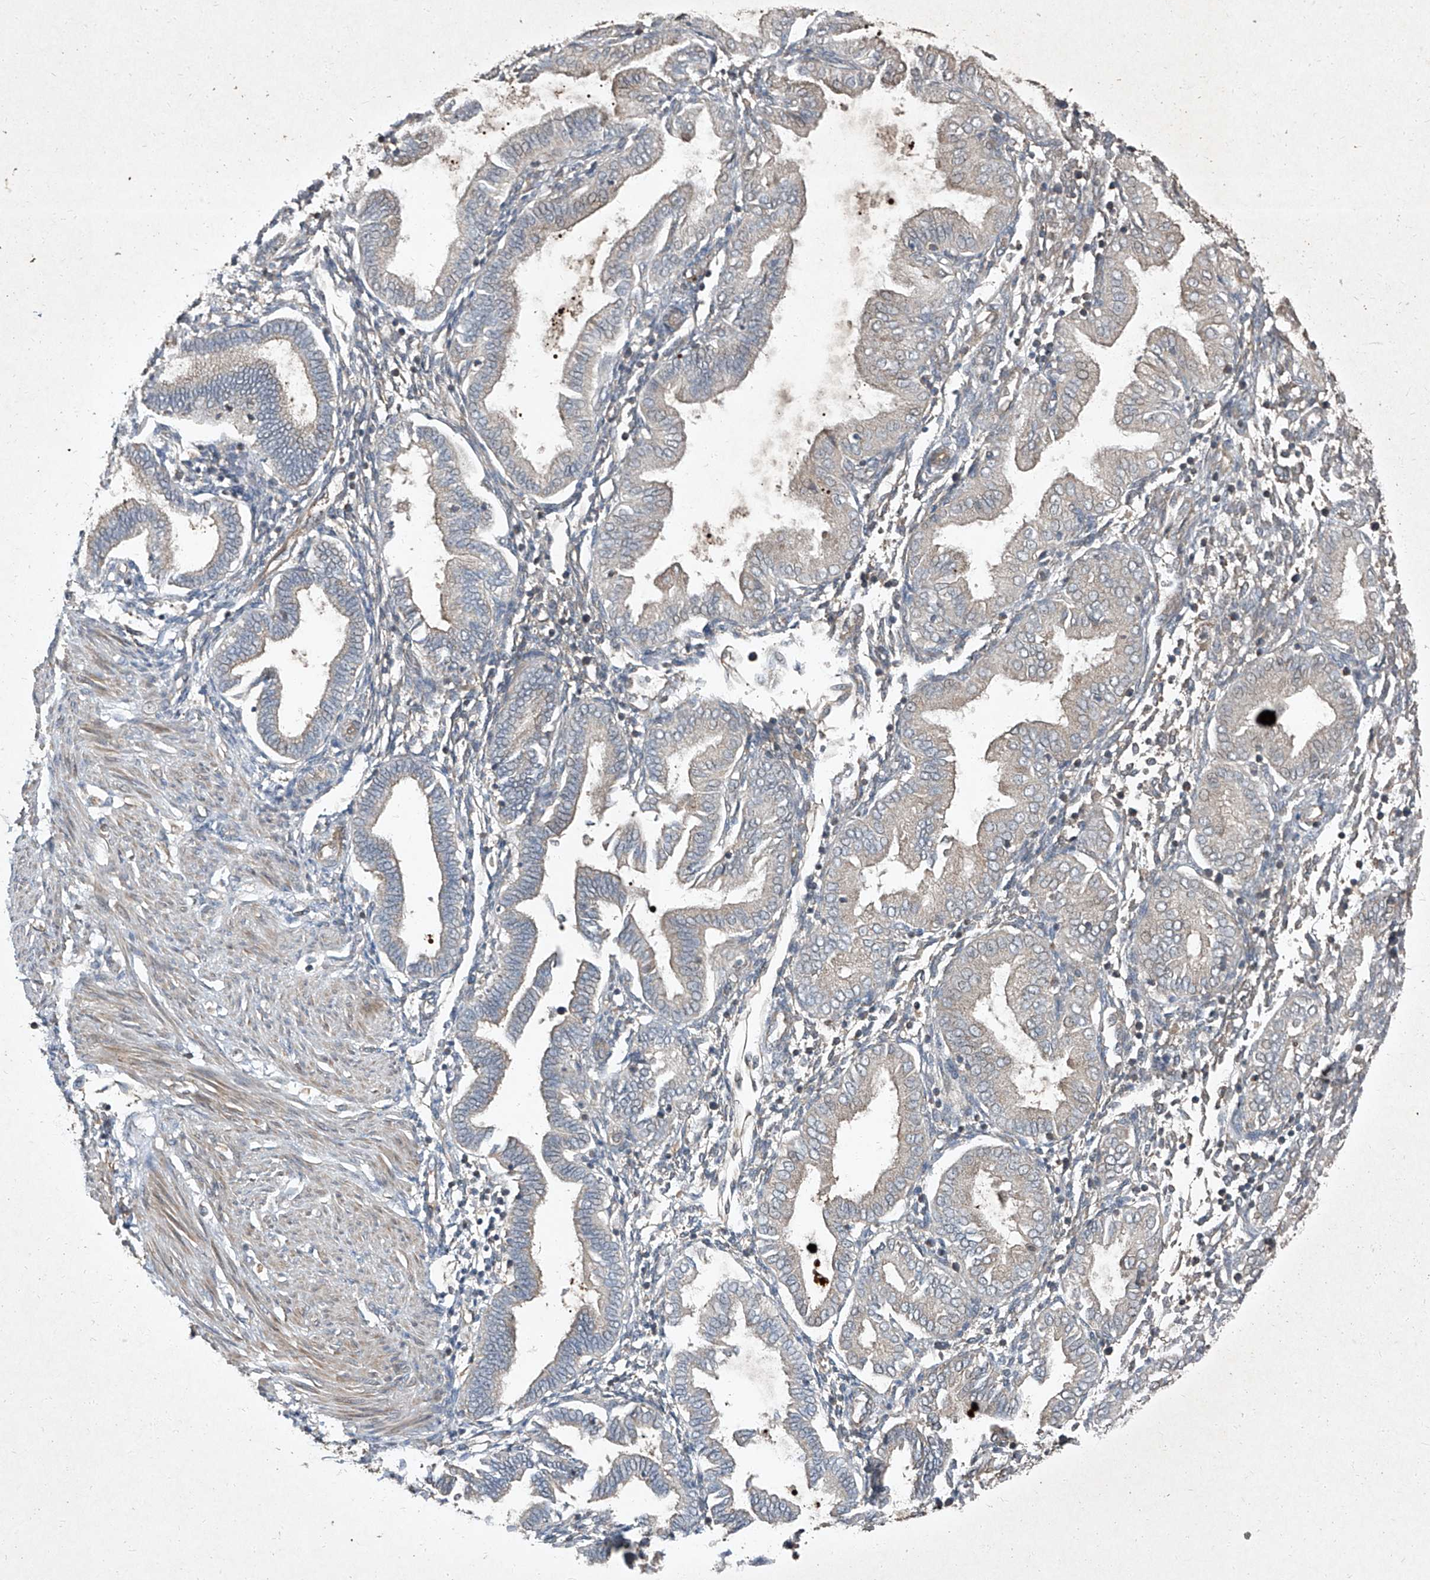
{"staining": {"intensity": "weak", "quantity": "<25%", "location": "cytoplasmic/membranous"}, "tissue": "endometrium", "cell_type": "Cells in endometrial stroma", "image_type": "normal", "snomed": [{"axis": "morphology", "description": "Normal tissue, NOS"}, {"axis": "topography", "description": "Endometrium"}], "caption": "Unremarkable endometrium was stained to show a protein in brown. There is no significant expression in cells in endometrial stroma. The staining was performed using DAB (3,3'-diaminobenzidine) to visualize the protein expression in brown, while the nuclei were stained in blue with hematoxylin (Magnification: 20x).", "gene": "CCN1", "patient": {"sex": "female", "age": 53}}